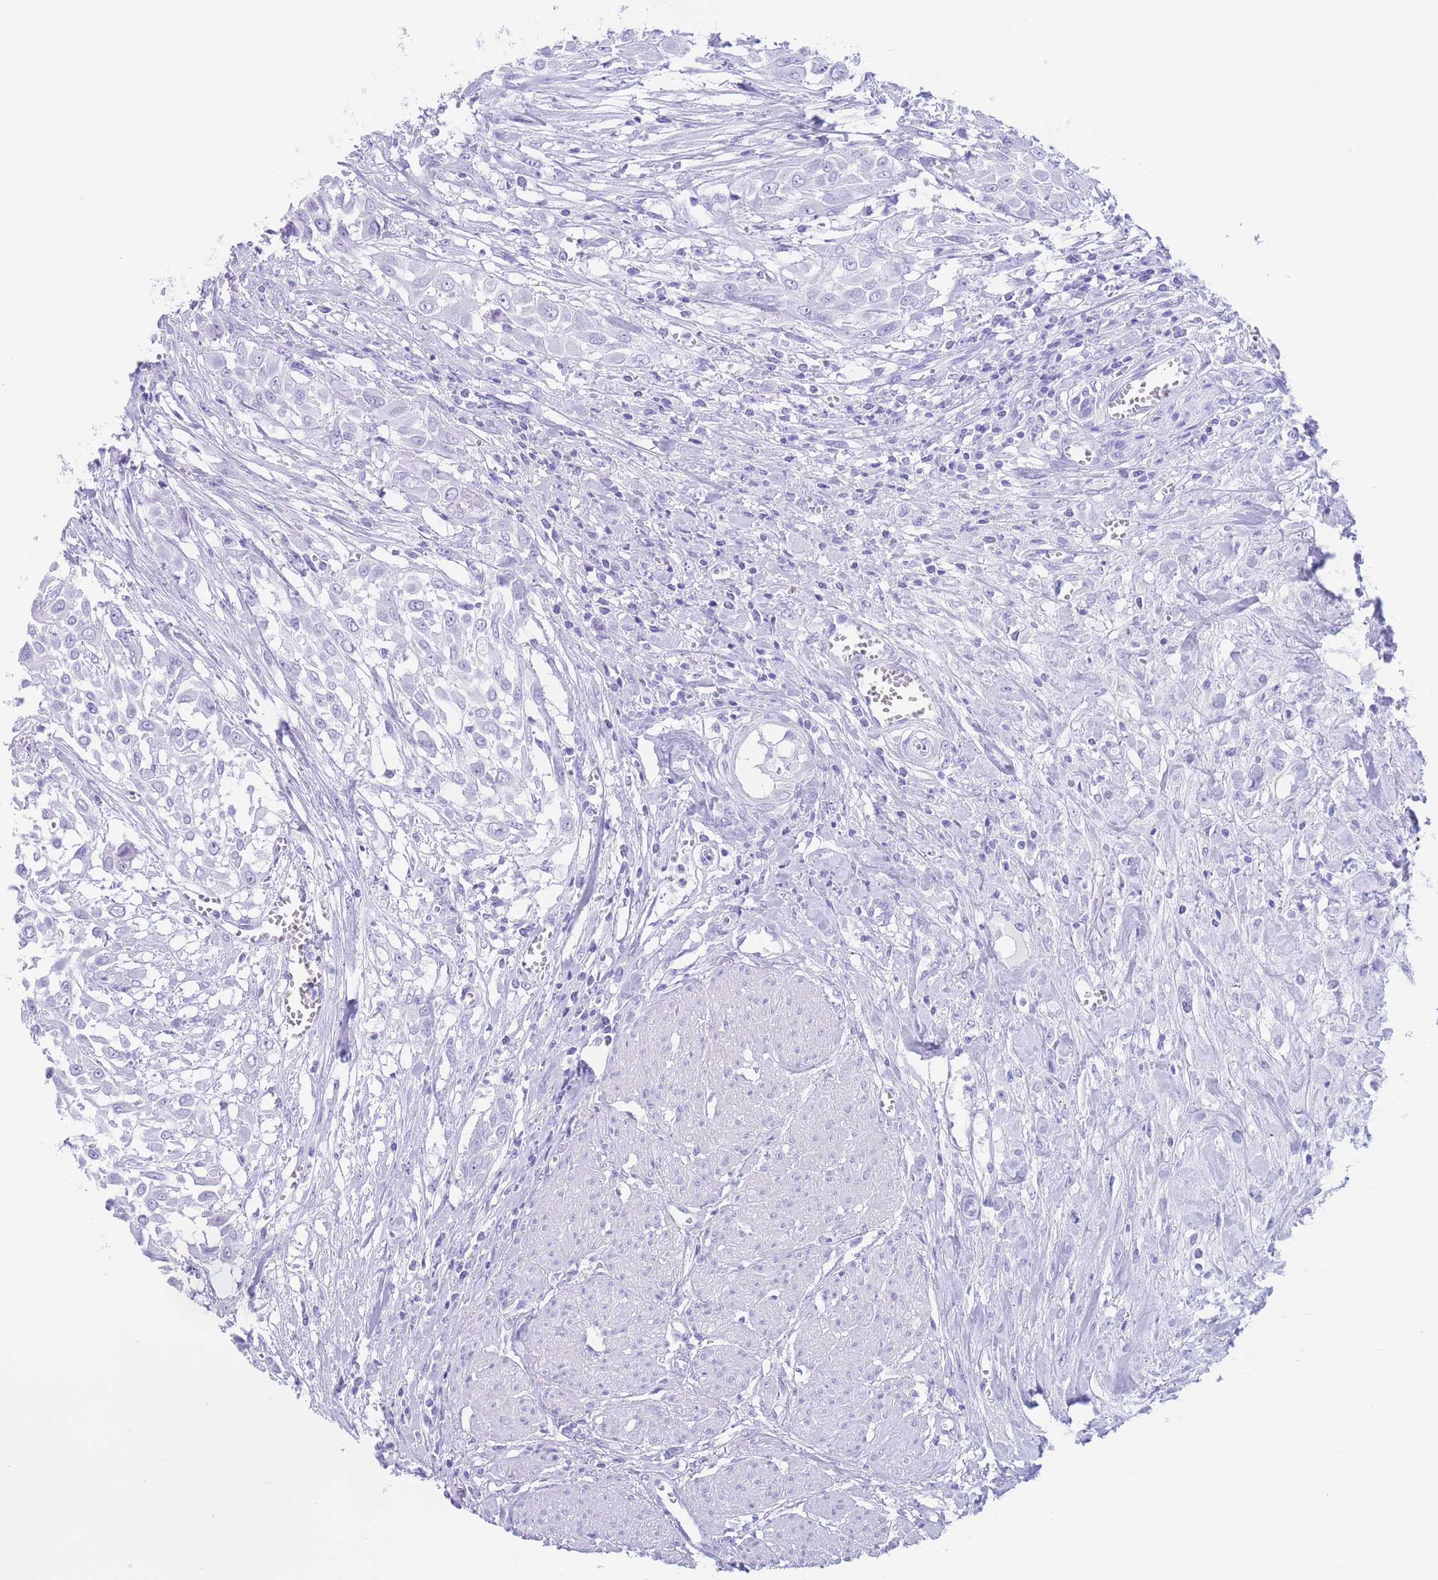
{"staining": {"intensity": "negative", "quantity": "none", "location": "none"}, "tissue": "urothelial cancer", "cell_type": "Tumor cells", "image_type": "cancer", "snomed": [{"axis": "morphology", "description": "Urothelial carcinoma, High grade"}, {"axis": "topography", "description": "Urinary bladder"}], "caption": "DAB (3,3'-diaminobenzidine) immunohistochemical staining of human high-grade urothelial carcinoma reveals no significant positivity in tumor cells. Nuclei are stained in blue.", "gene": "SLCO1B3", "patient": {"sex": "male", "age": 57}}